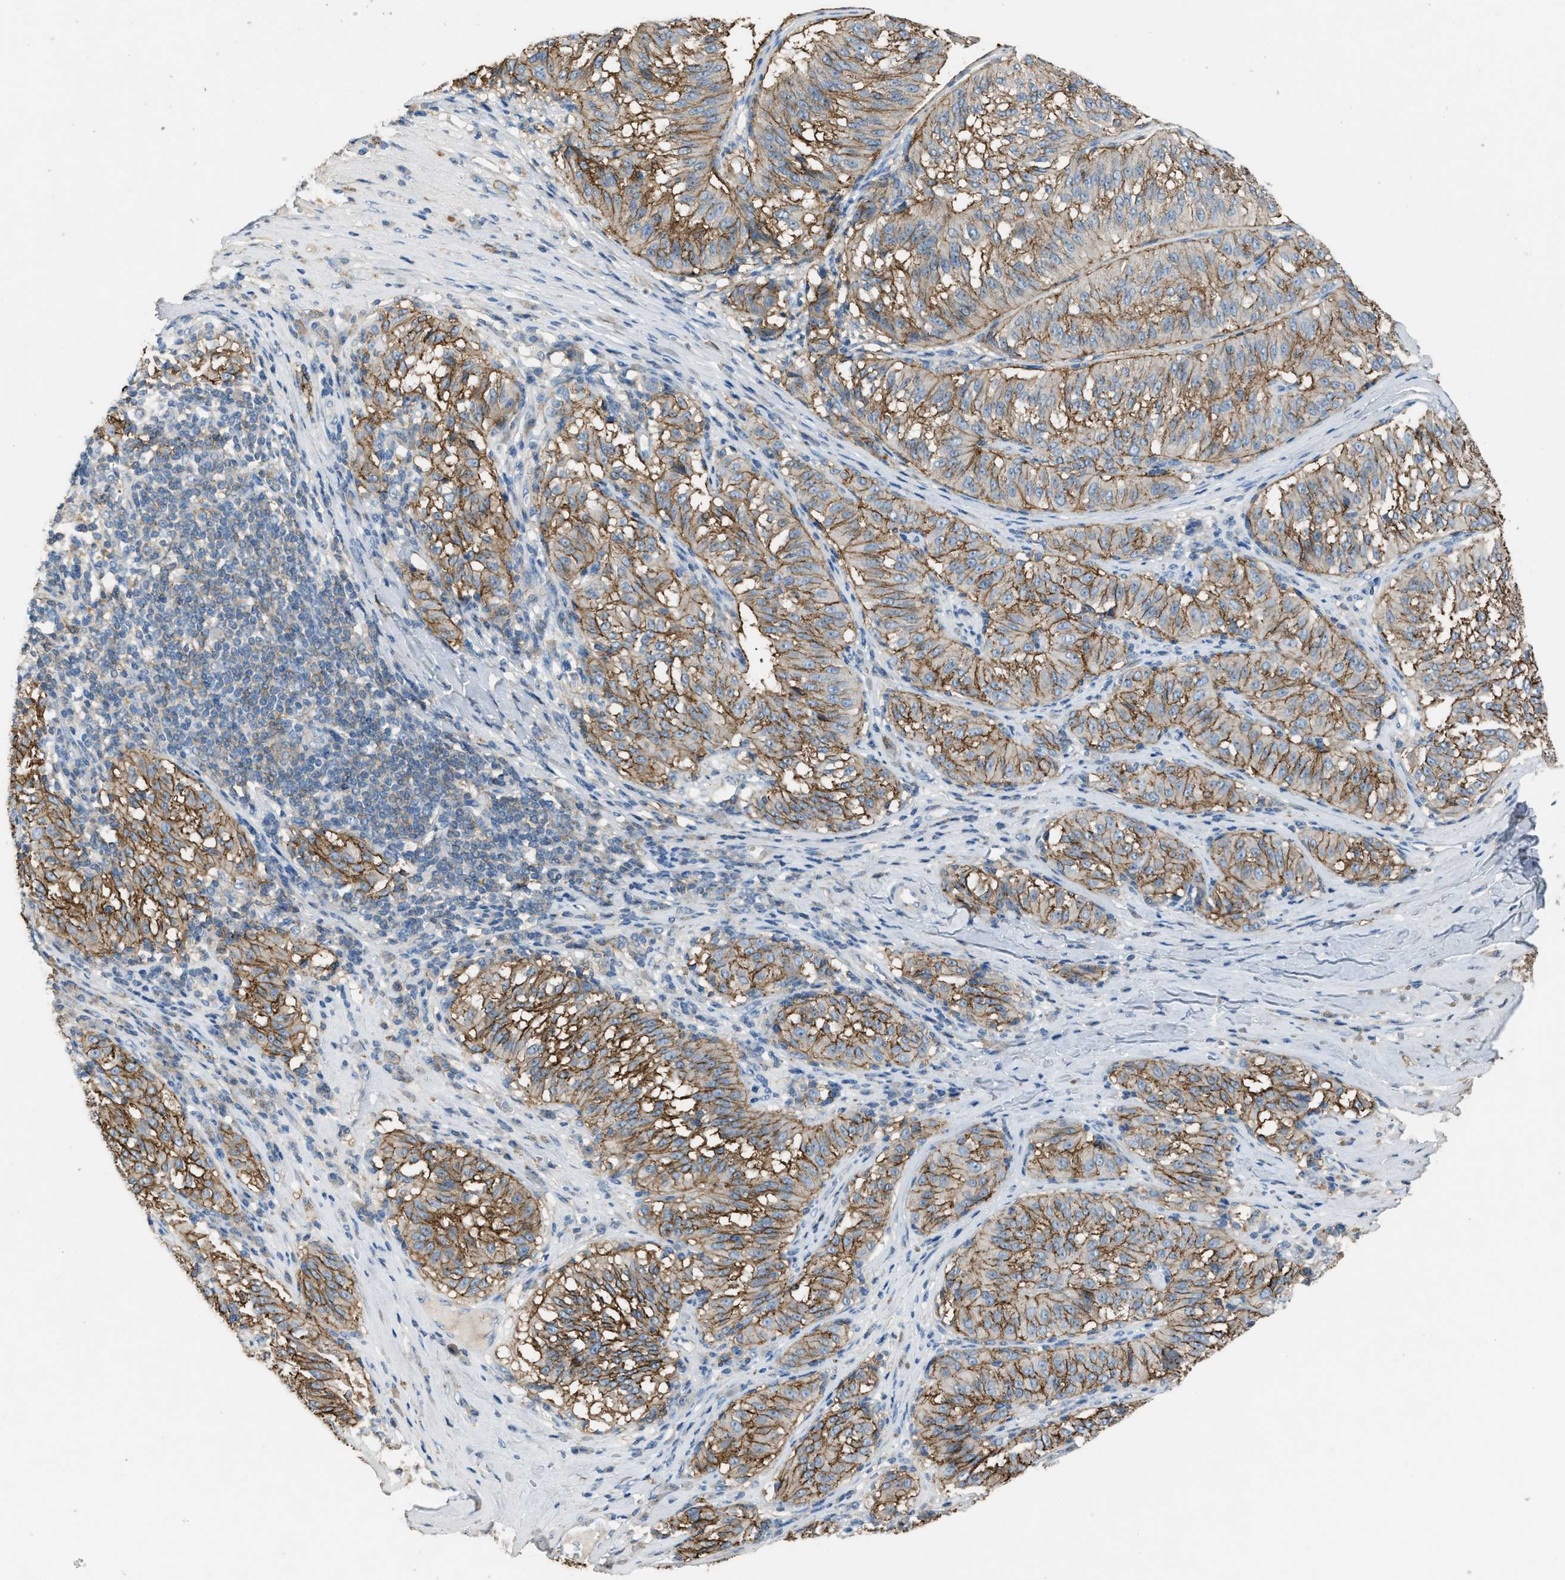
{"staining": {"intensity": "moderate", "quantity": ">75%", "location": "cytoplasmic/membranous"}, "tissue": "melanoma", "cell_type": "Tumor cells", "image_type": "cancer", "snomed": [{"axis": "morphology", "description": "Malignant melanoma, NOS"}, {"axis": "topography", "description": "Skin"}], "caption": "Immunohistochemistry image of melanoma stained for a protein (brown), which reveals medium levels of moderate cytoplasmic/membranous expression in approximately >75% of tumor cells.", "gene": "OR51E1", "patient": {"sex": "female", "age": 72}}